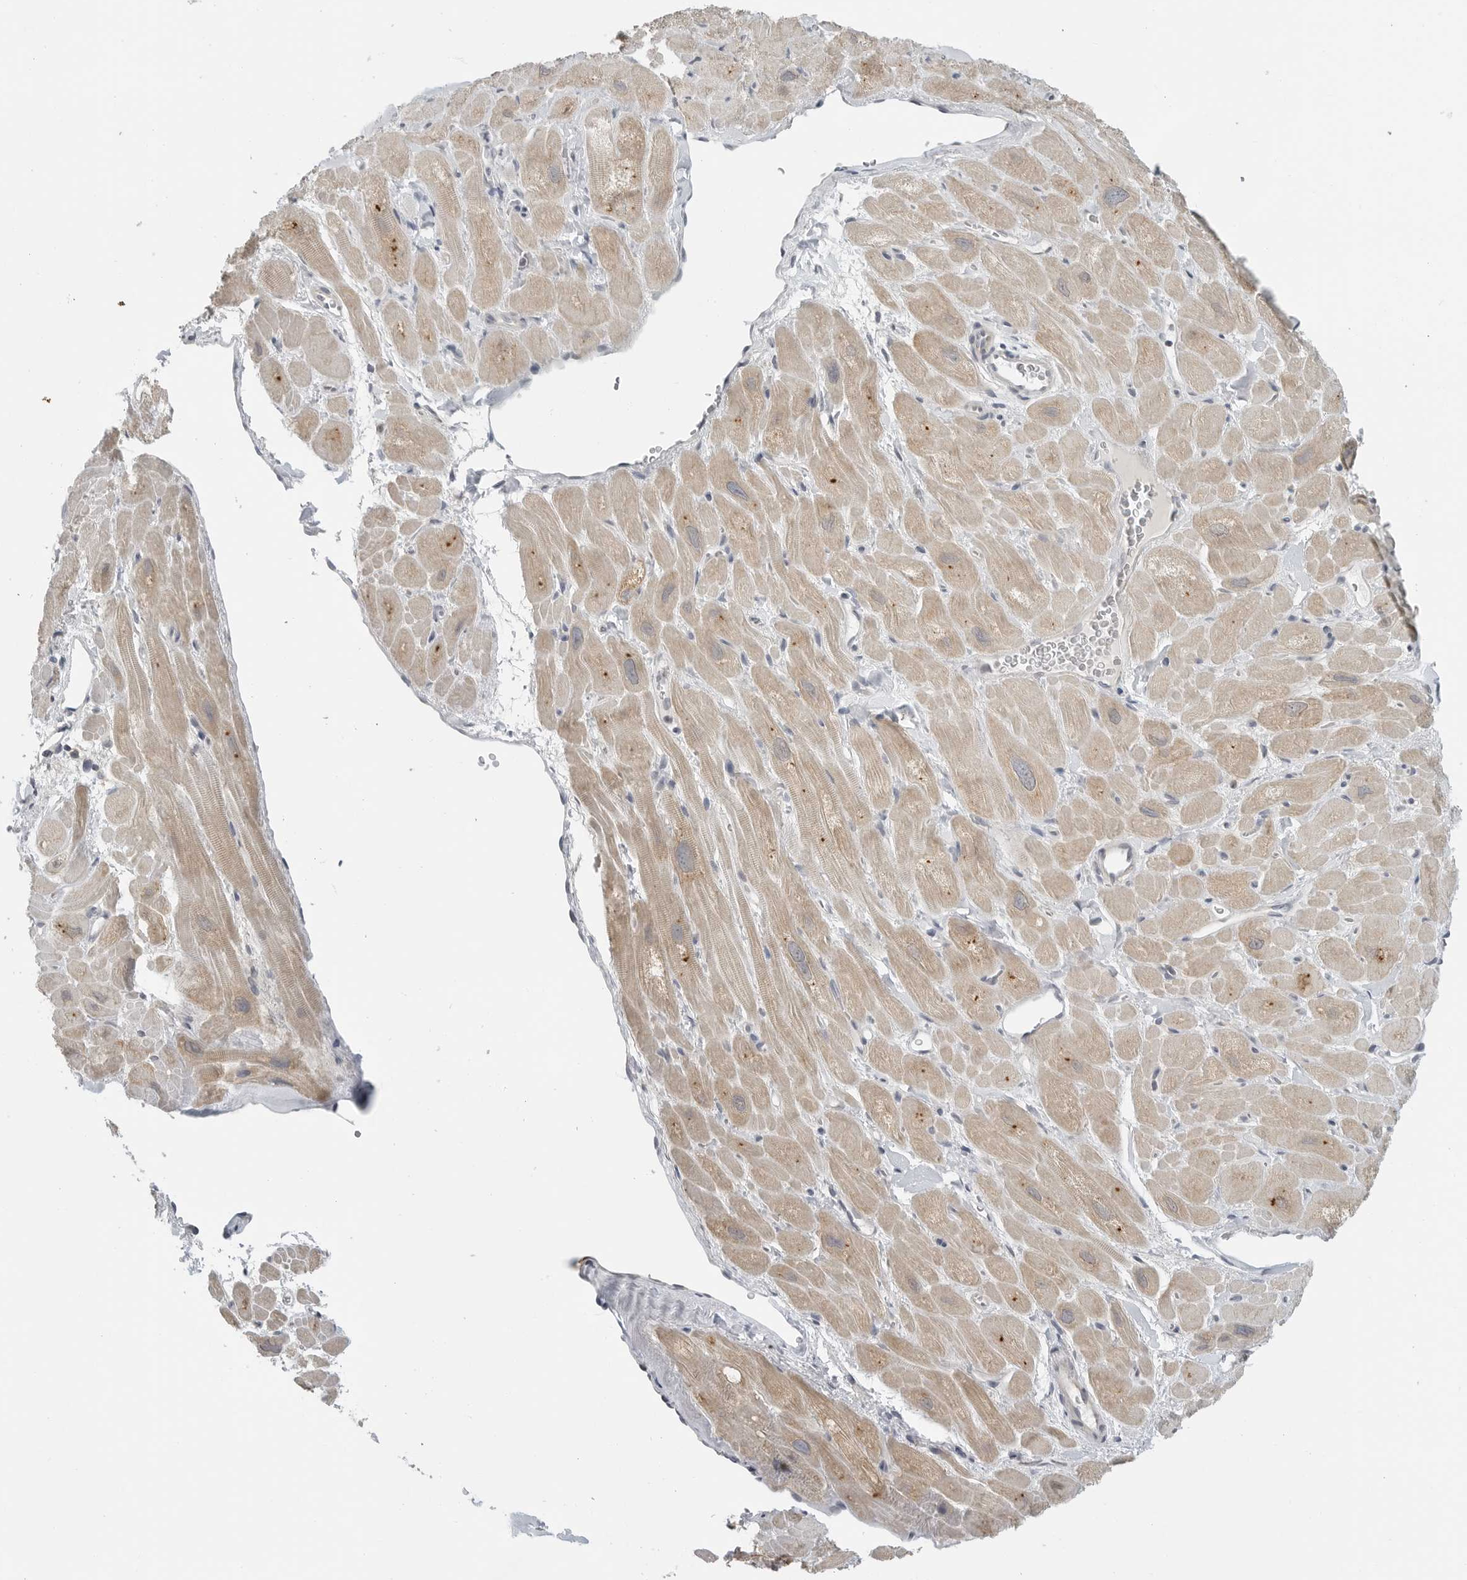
{"staining": {"intensity": "weak", "quantity": "25%-75%", "location": "nuclear"}, "tissue": "heart muscle", "cell_type": "Cardiomyocytes", "image_type": "normal", "snomed": [{"axis": "morphology", "description": "Normal tissue, NOS"}, {"axis": "topography", "description": "Heart"}], "caption": "Protein expression analysis of benign heart muscle reveals weak nuclear staining in about 25%-75% of cardiomyocytes.", "gene": "IL12RB2", "patient": {"sex": "male", "age": 49}}